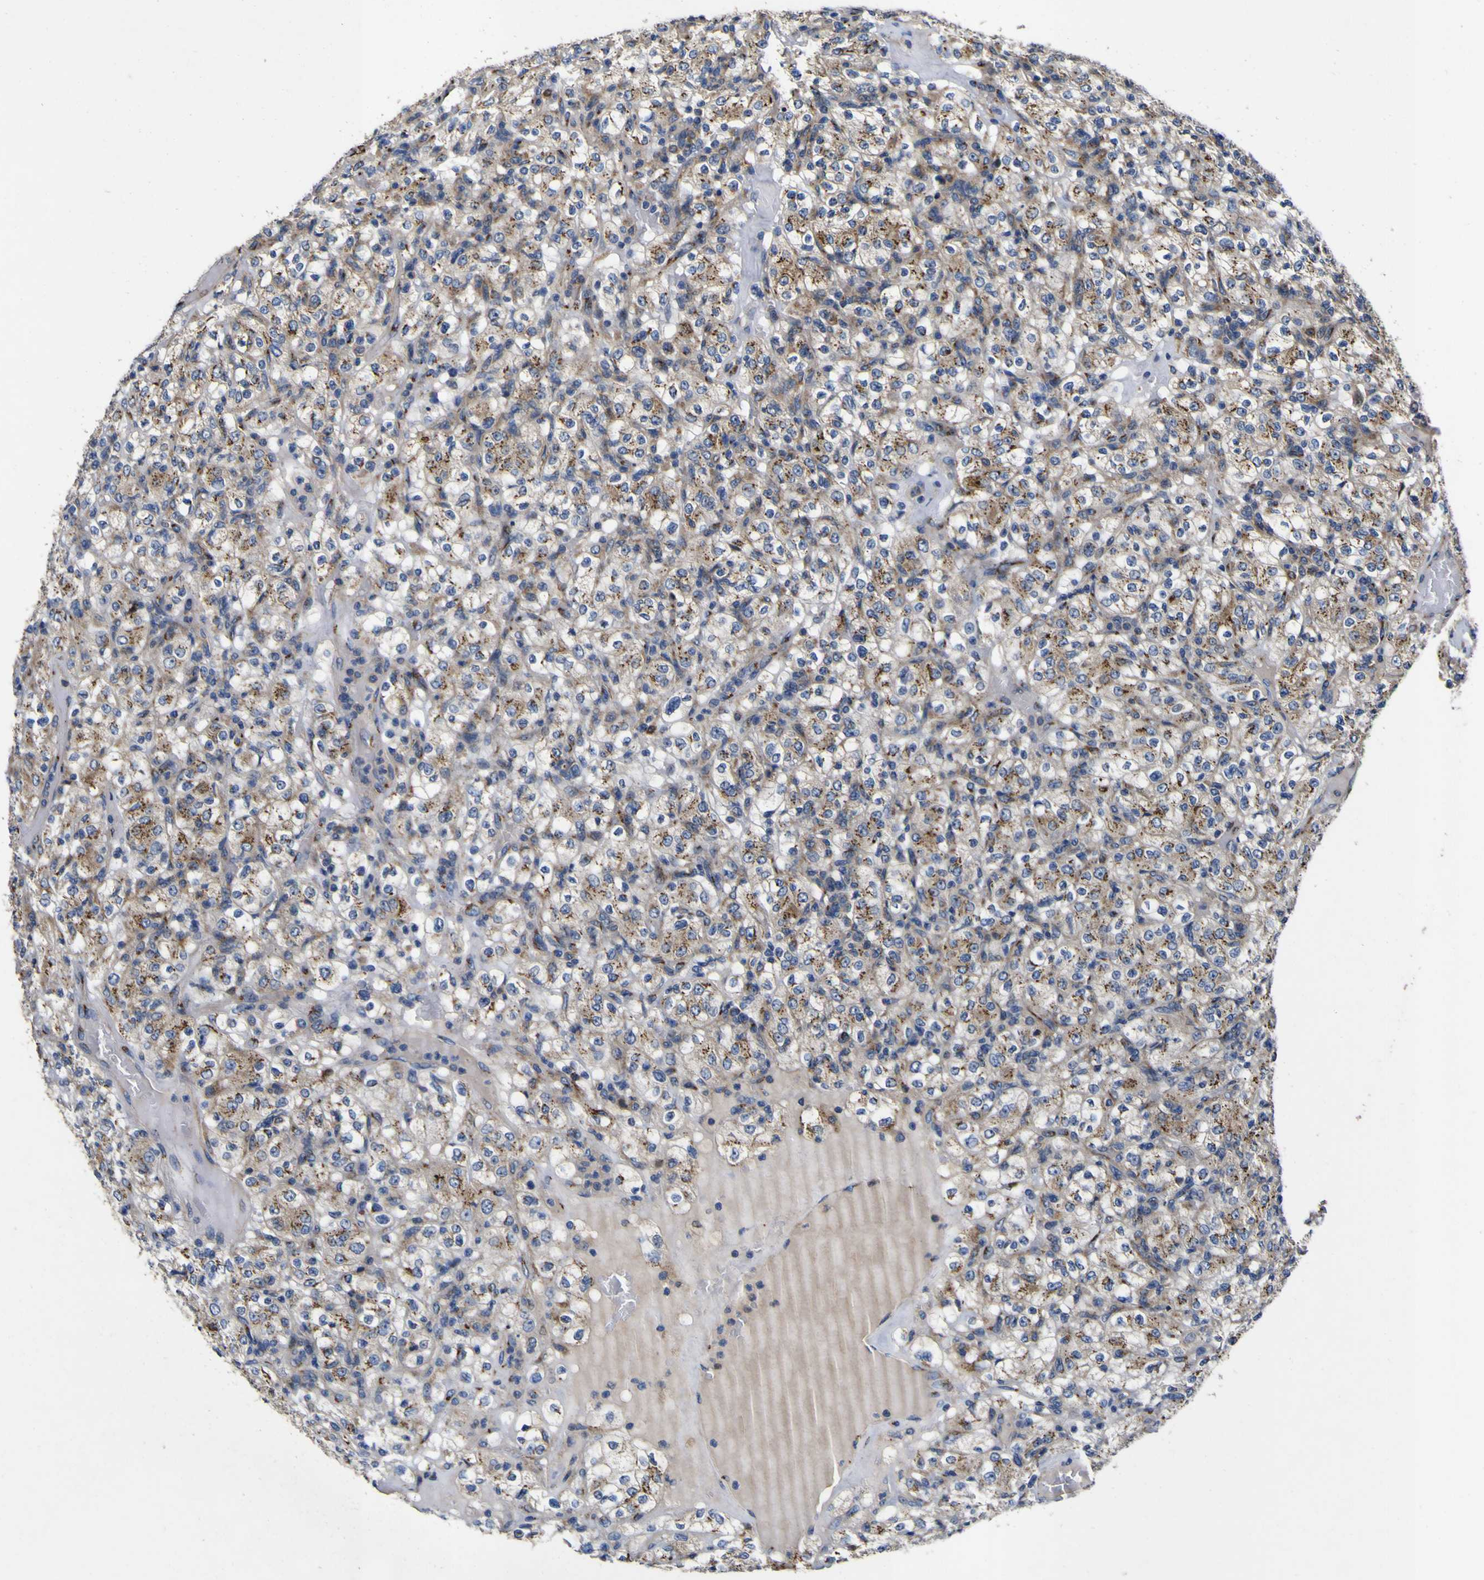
{"staining": {"intensity": "moderate", "quantity": ">75%", "location": "cytoplasmic/membranous"}, "tissue": "renal cancer", "cell_type": "Tumor cells", "image_type": "cancer", "snomed": [{"axis": "morphology", "description": "Normal tissue, NOS"}, {"axis": "morphology", "description": "Adenocarcinoma, NOS"}, {"axis": "topography", "description": "Kidney"}], "caption": "An immunohistochemistry photomicrograph of tumor tissue is shown. Protein staining in brown shows moderate cytoplasmic/membranous positivity in adenocarcinoma (renal) within tumor cells.", "gene": "COA1", "patient": {"sex": "female", "age": 72}}